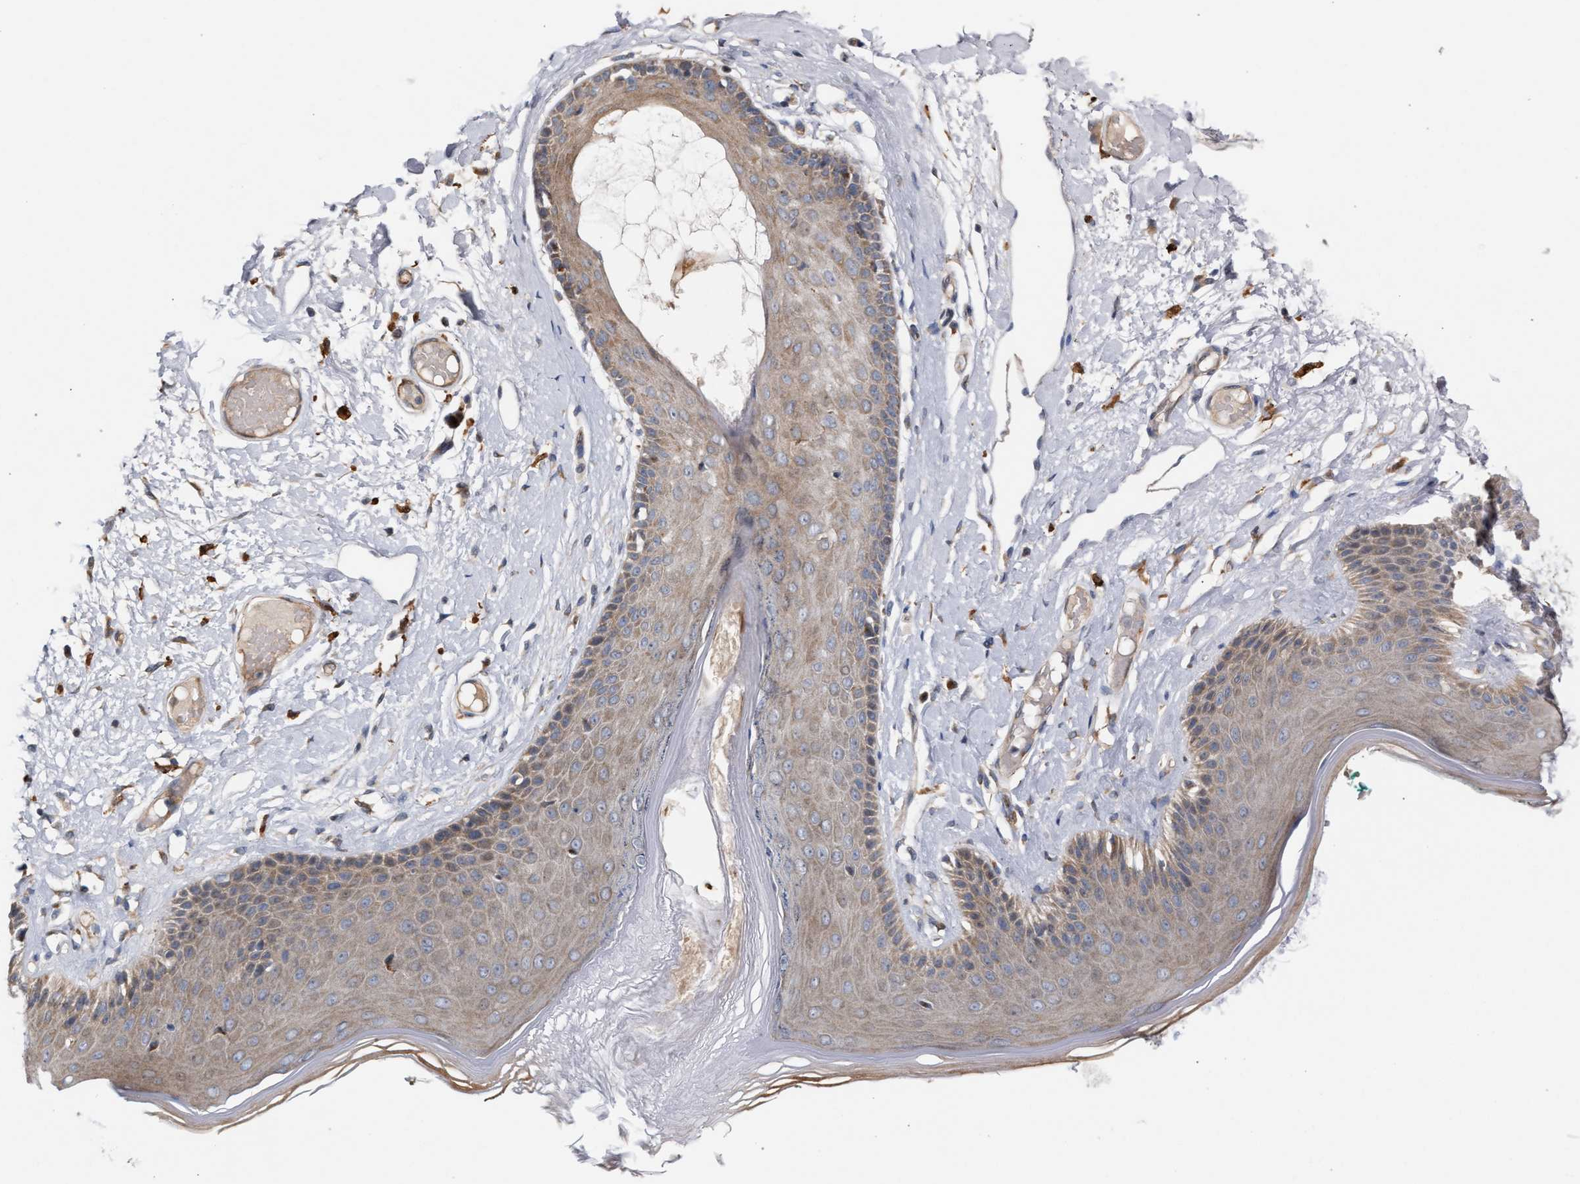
{"staining": {"intensity": "weak", "quantity": ">75%", "location": "cytoplasmic/membranous"}, "tissue": "skin", "cell_type": "Epidermal cells", "image_type": "normal", "snomed": [{"axis": "morphology", "description": "Normal tissue, NOS"}, {"axis": "topography", "description": "Vulva"}], "caption": "The histopathology image displays staining of benign skin, revealing weak cytoplasmic/membranous protein positivity (brown color) within epidermal cells.", "gene": "RNF135", "patient": {"sex": "female", "age": 73}}